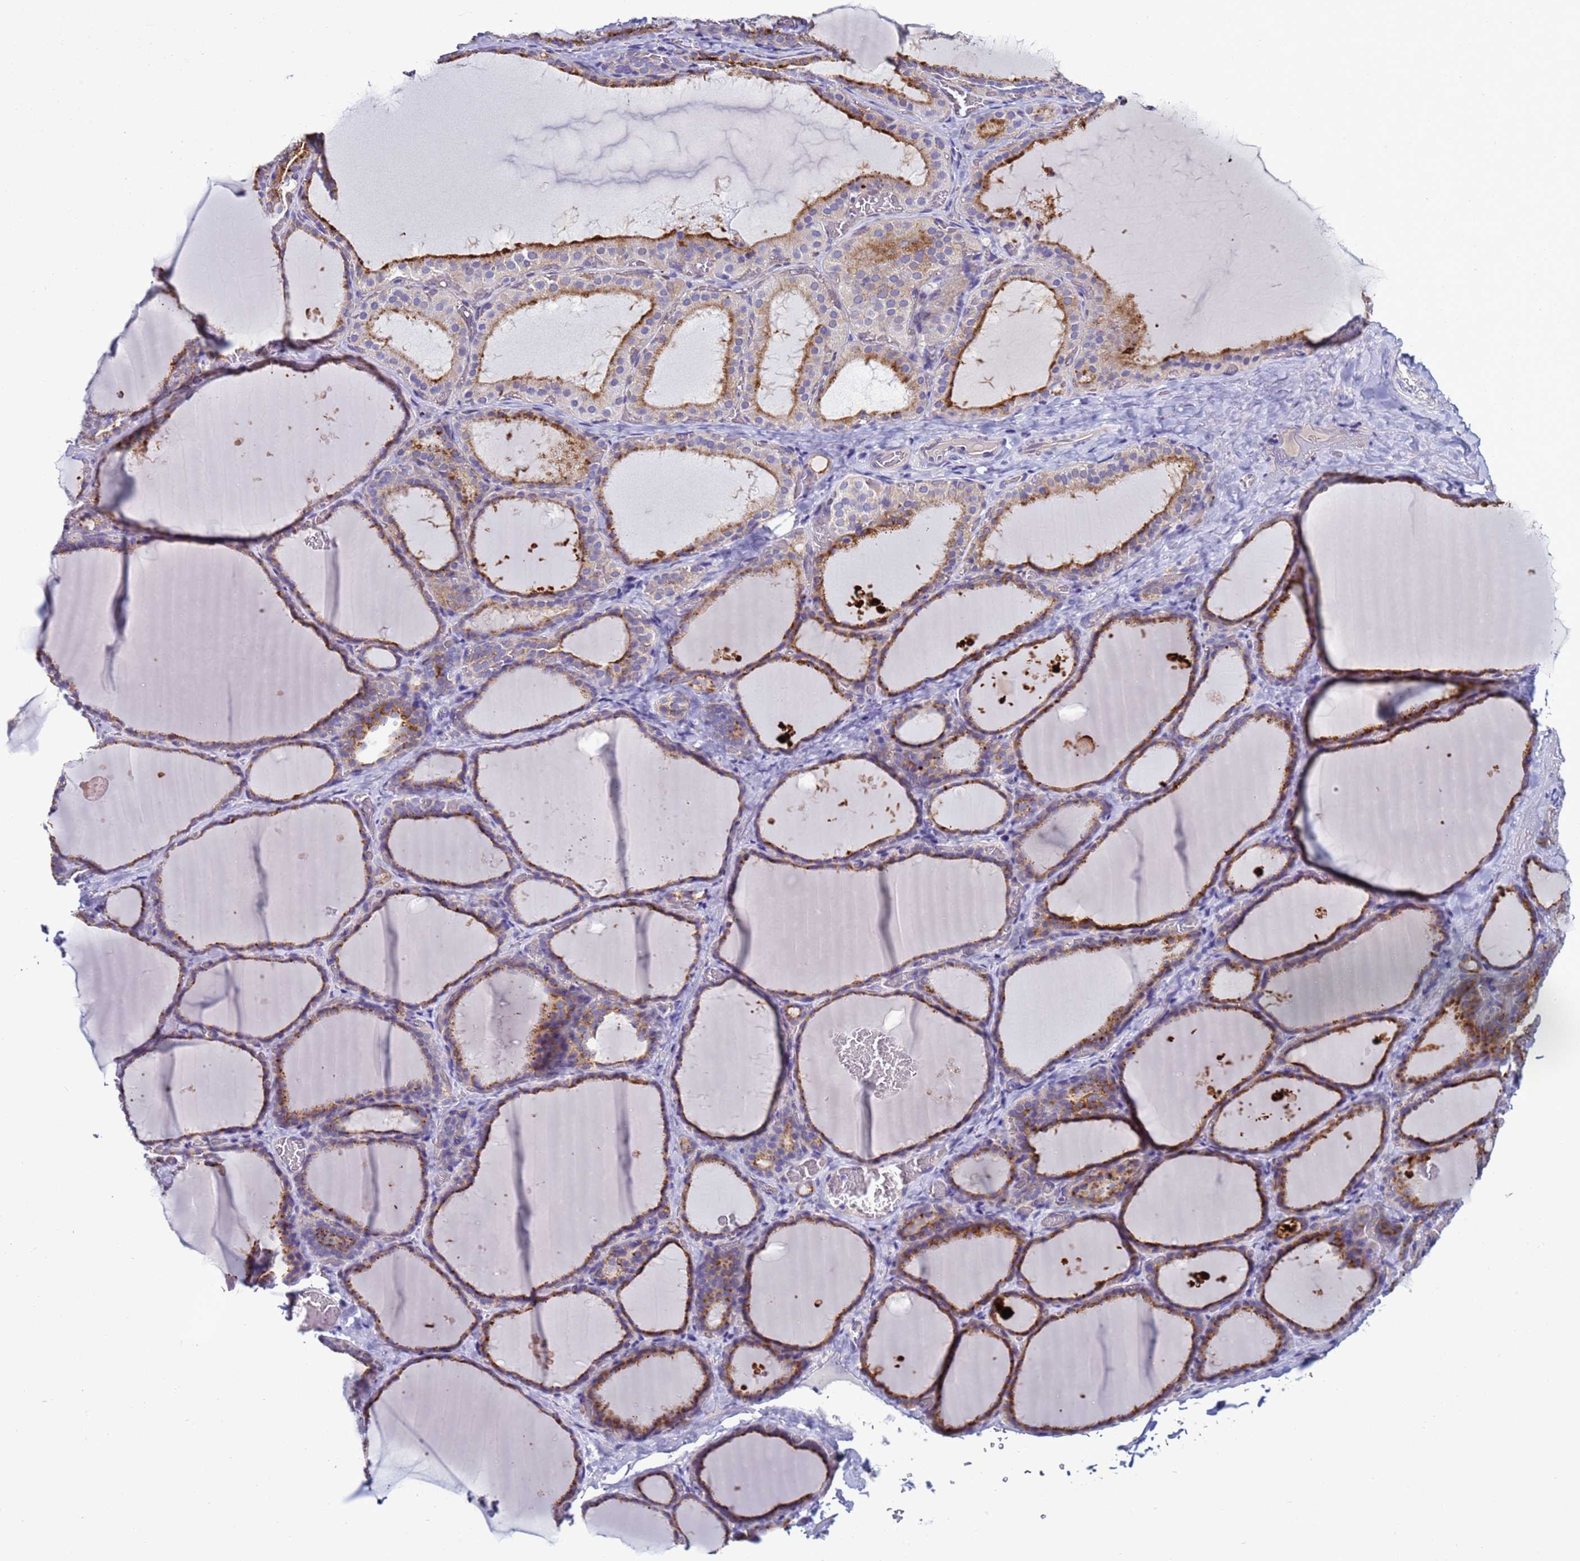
{"staining": {"intensity": "moderate", "quantity": "25%-75%", "location": "cytoplasmic/membranous"}, "tissue": "thyroid gland", "cell_type": "Glandular cells", "image_type": "normal", "snomed": [{"axis": "morphology", "description": "Normal tissue, NOS"}, {"axis": "topography", "description": "Thyroid gland"}], "caption": "Protein analysis of unremarkable thyroid gland displays moderate cytoplasmic/membranous staining in approximately 25%-75% of glandular cells.", "gene": "NAT1", "patient": {"sex": "female", "age": 39}}